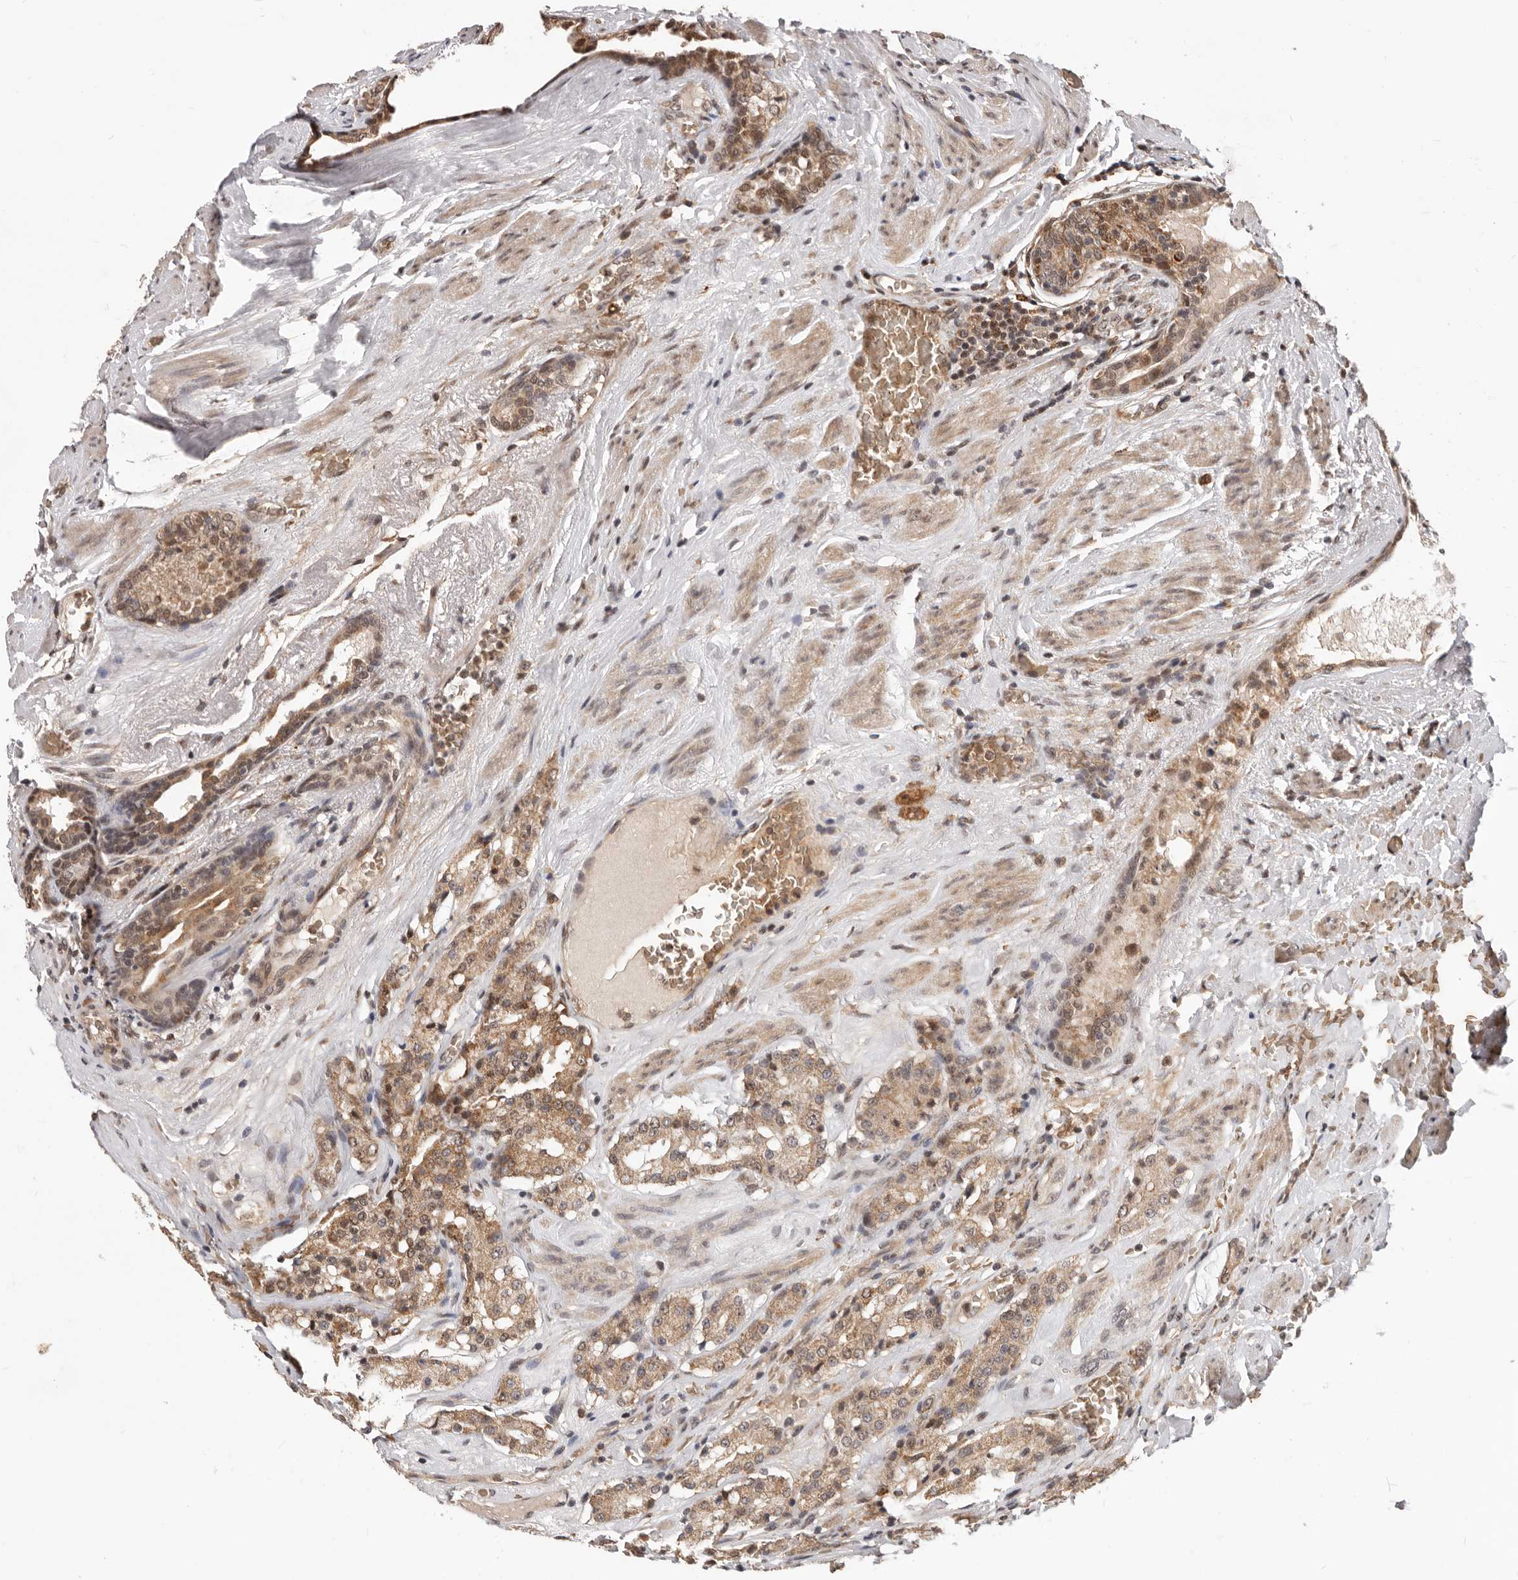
{"staining": {"intensity": "weak", "quantity": ">75%", "location": "cytoplasmic/membranous,nuclear"}, "tissue": "prostate cancer", "cell_type": "Tumor cells", "image_type": "cancer", "snomed": [{"axis": "morphology", "description": "Adenocarcinoma, Medium grade"}, {"axis": "topography", "description": "Prostate"}], "caption": "This image displays IHC staining of human prostate medium-grade adenocarcinoma, with low weak cytoplasmic/membranous and nuclear staining in about >75% of tumor cells.", "gene": "NCOA3", "patient": {"sex": "male", "age": 72}}